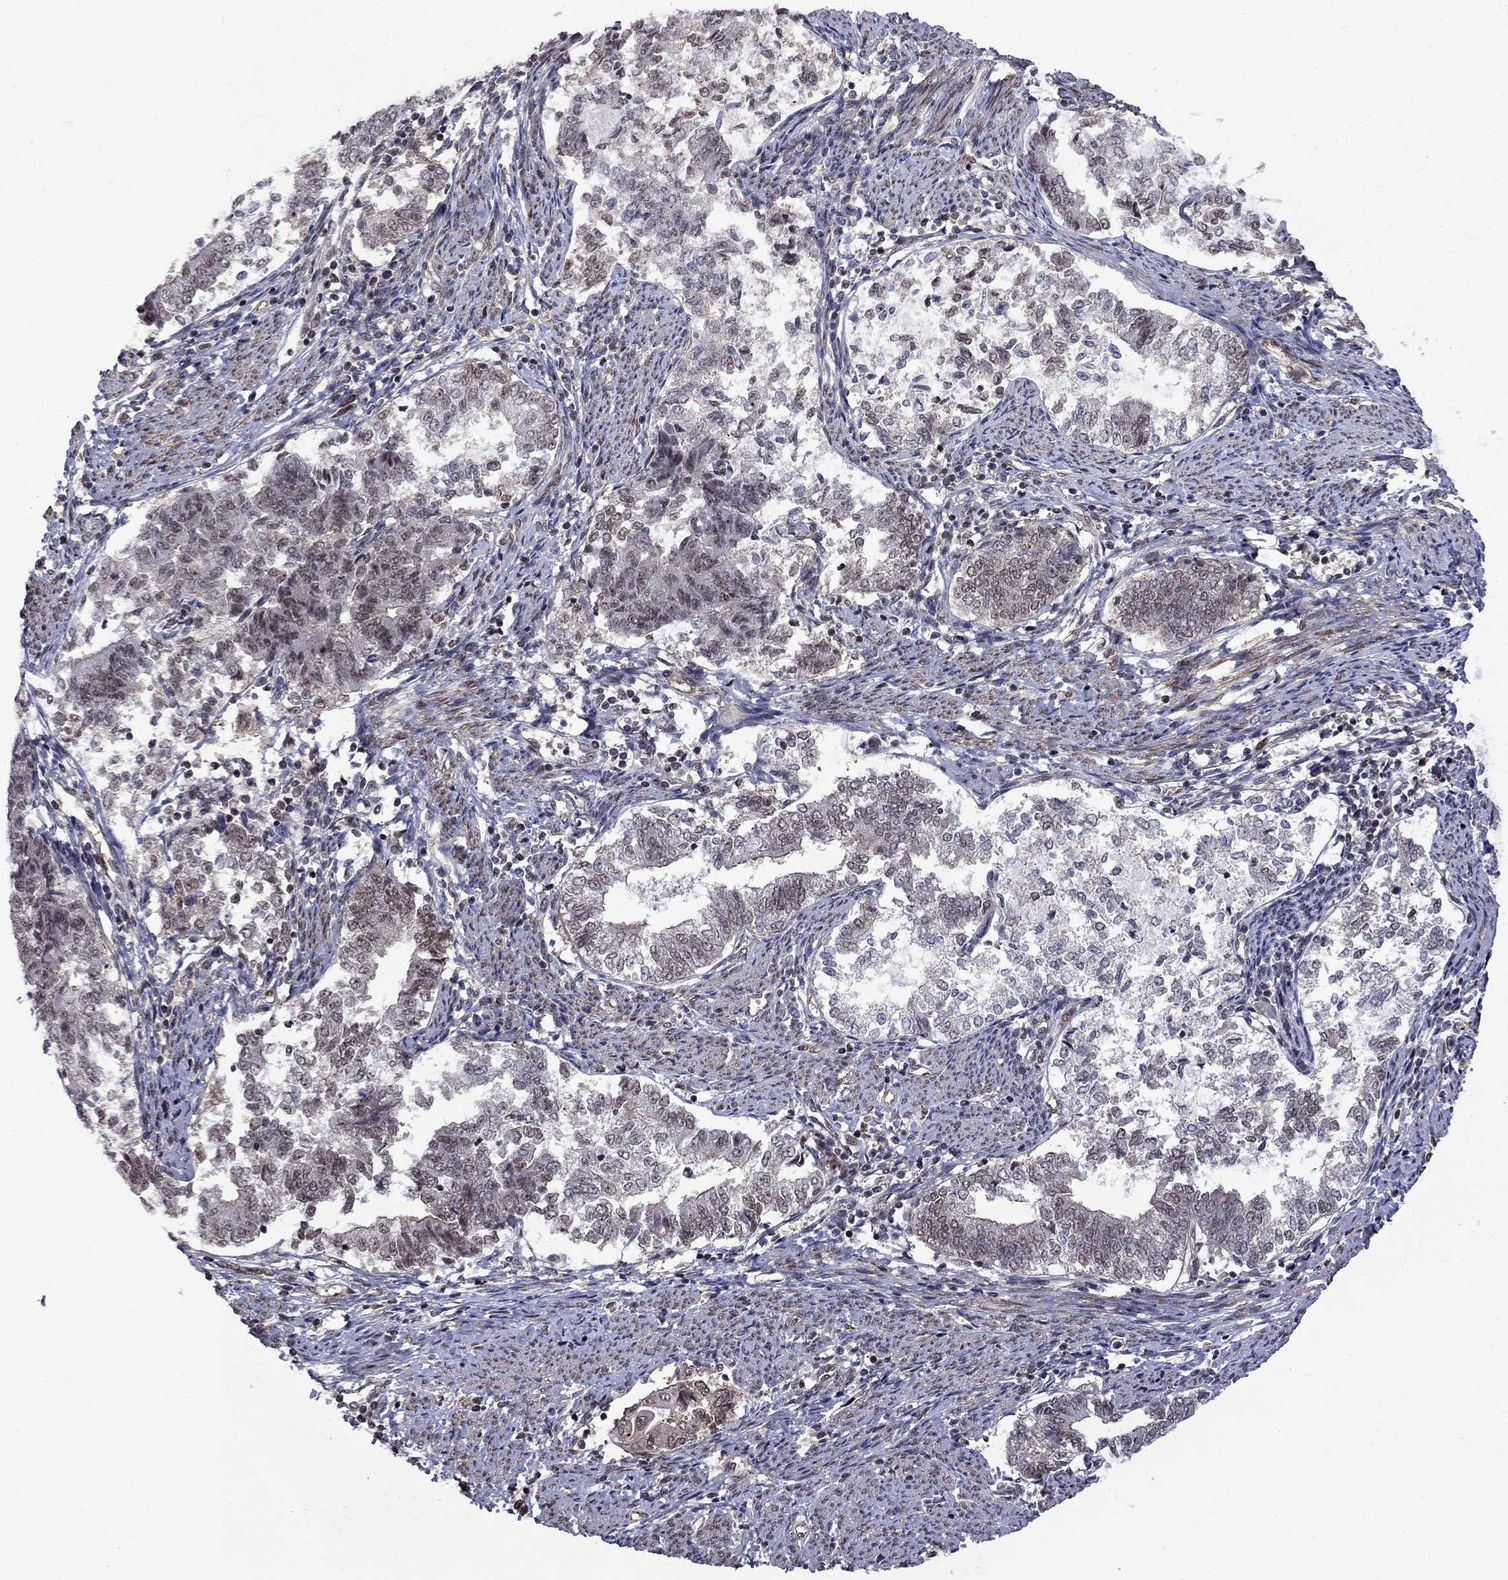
{"staining": {"intensity": "negative", "quantity": "none", "location": "none"}, "tissue": "endometrial cancer", "cell_type": "Tumor cells", "image_type": "cancer", "snomed": [{"axis": "morphology", "description": "Adenocarcinoma, NOS"}, {"axis": "topography", "description": "Endometrium"}], "caption": "DAB (3,3'-diaminobenzidine) immunohistochemical staining of human endometrial adenocarcinoma displays no significant expression in tumor cells. (DAB IHC, high magnification).", "gene": "BRF1", "patient": {"sex": "female", "age": 65}}